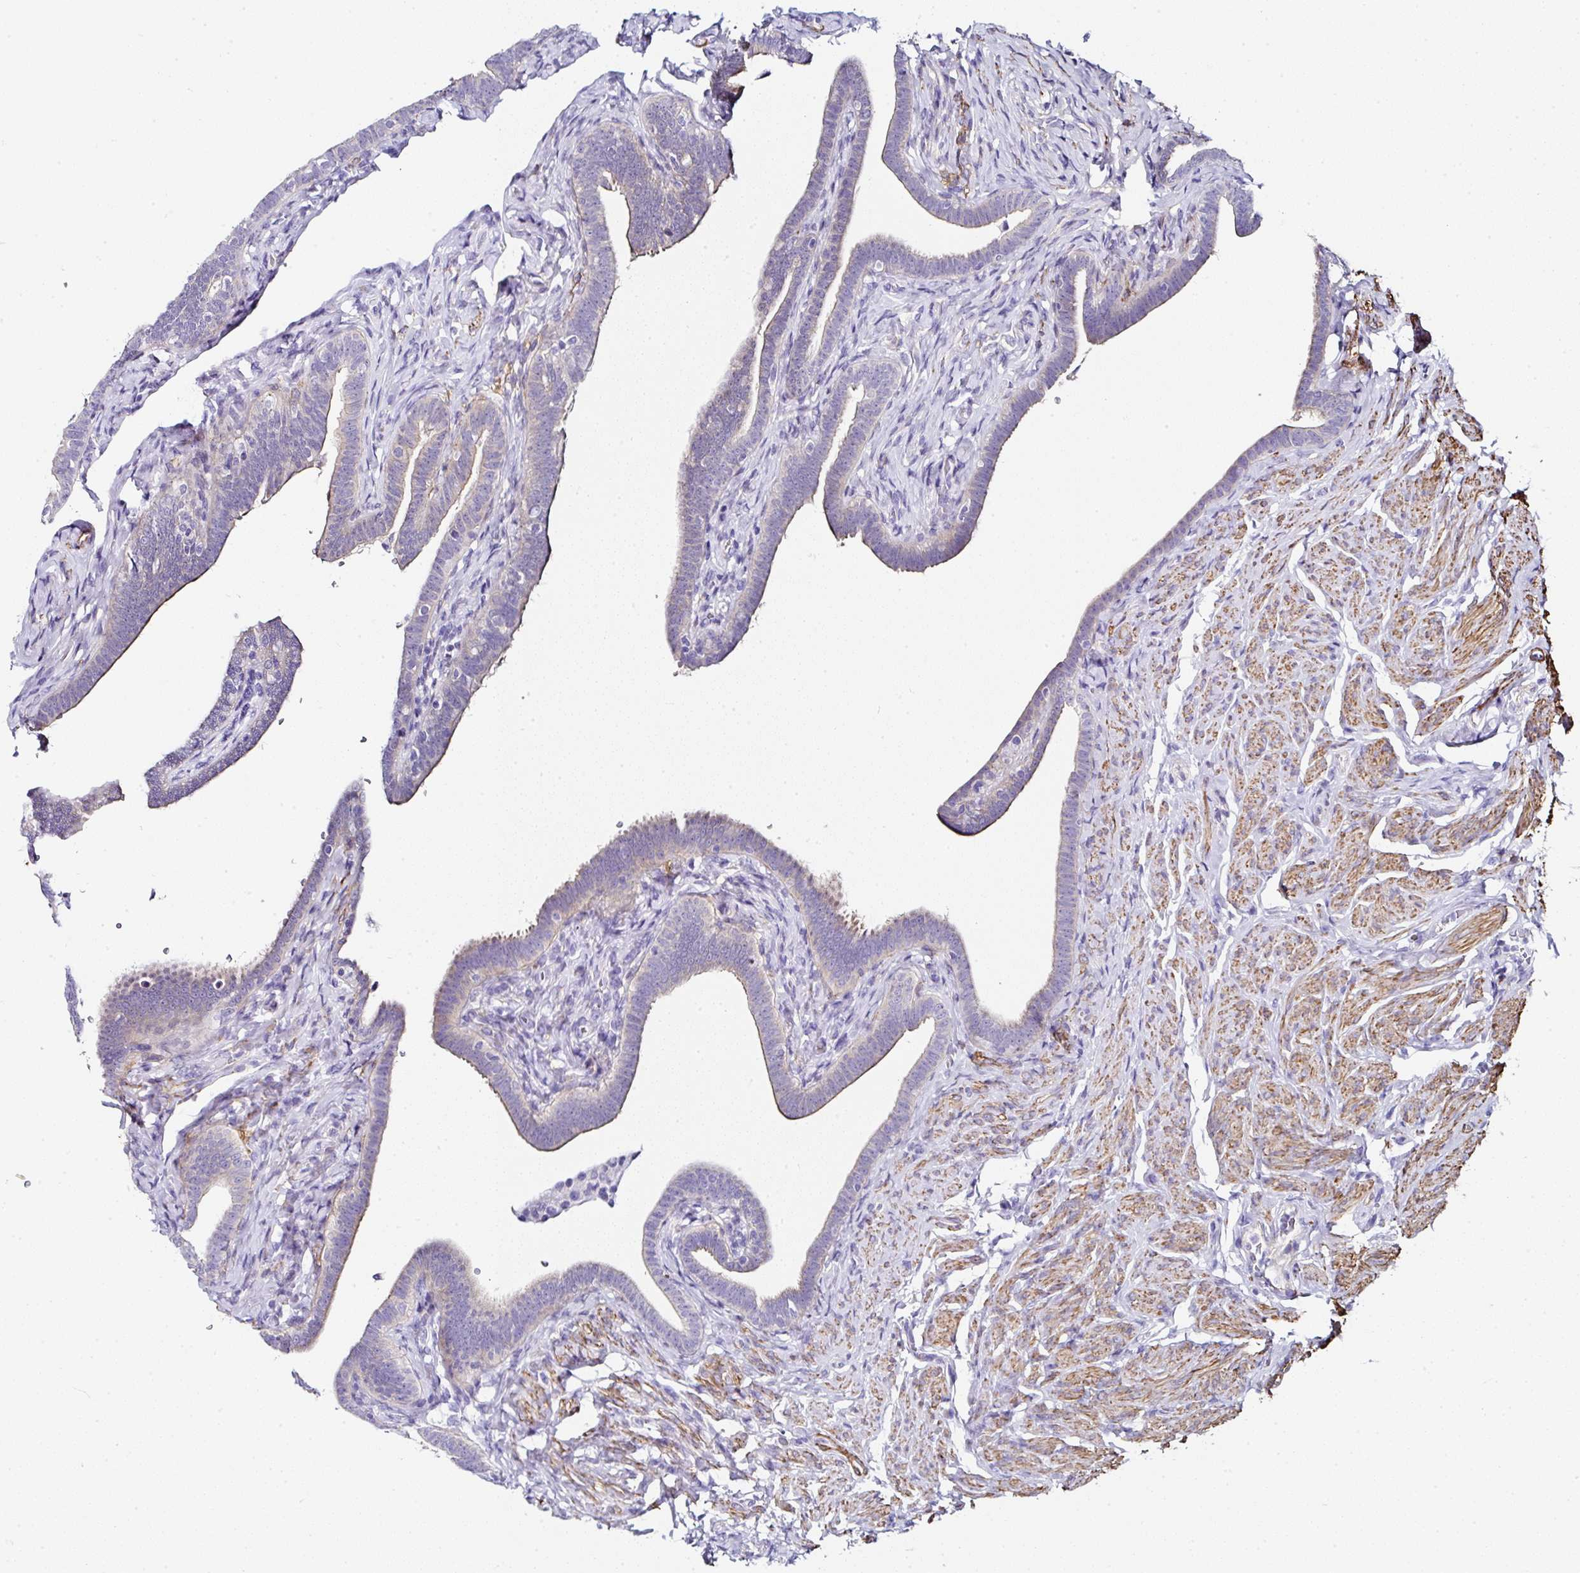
{"staining": {"intensity": "moderate", "quantity": "<25%", "location": "cytoplasmic/membranous"}, "tissue": "fallopian tube", "cell_type": "Glandular cells", "image_type": "normal", "snomed": [{"axis": "morphology", "description": "Normal tissue, NOS"}, {"axis": "topography", "description": "Fallopian tube"}], "caption": "Moderate cytoplasmic/membranous protein staining is appreciated in about <25% of glandular cells in fallopian tube.", "gene": "PPFIA4", "patient": {"sex": "female", "age": 69}}